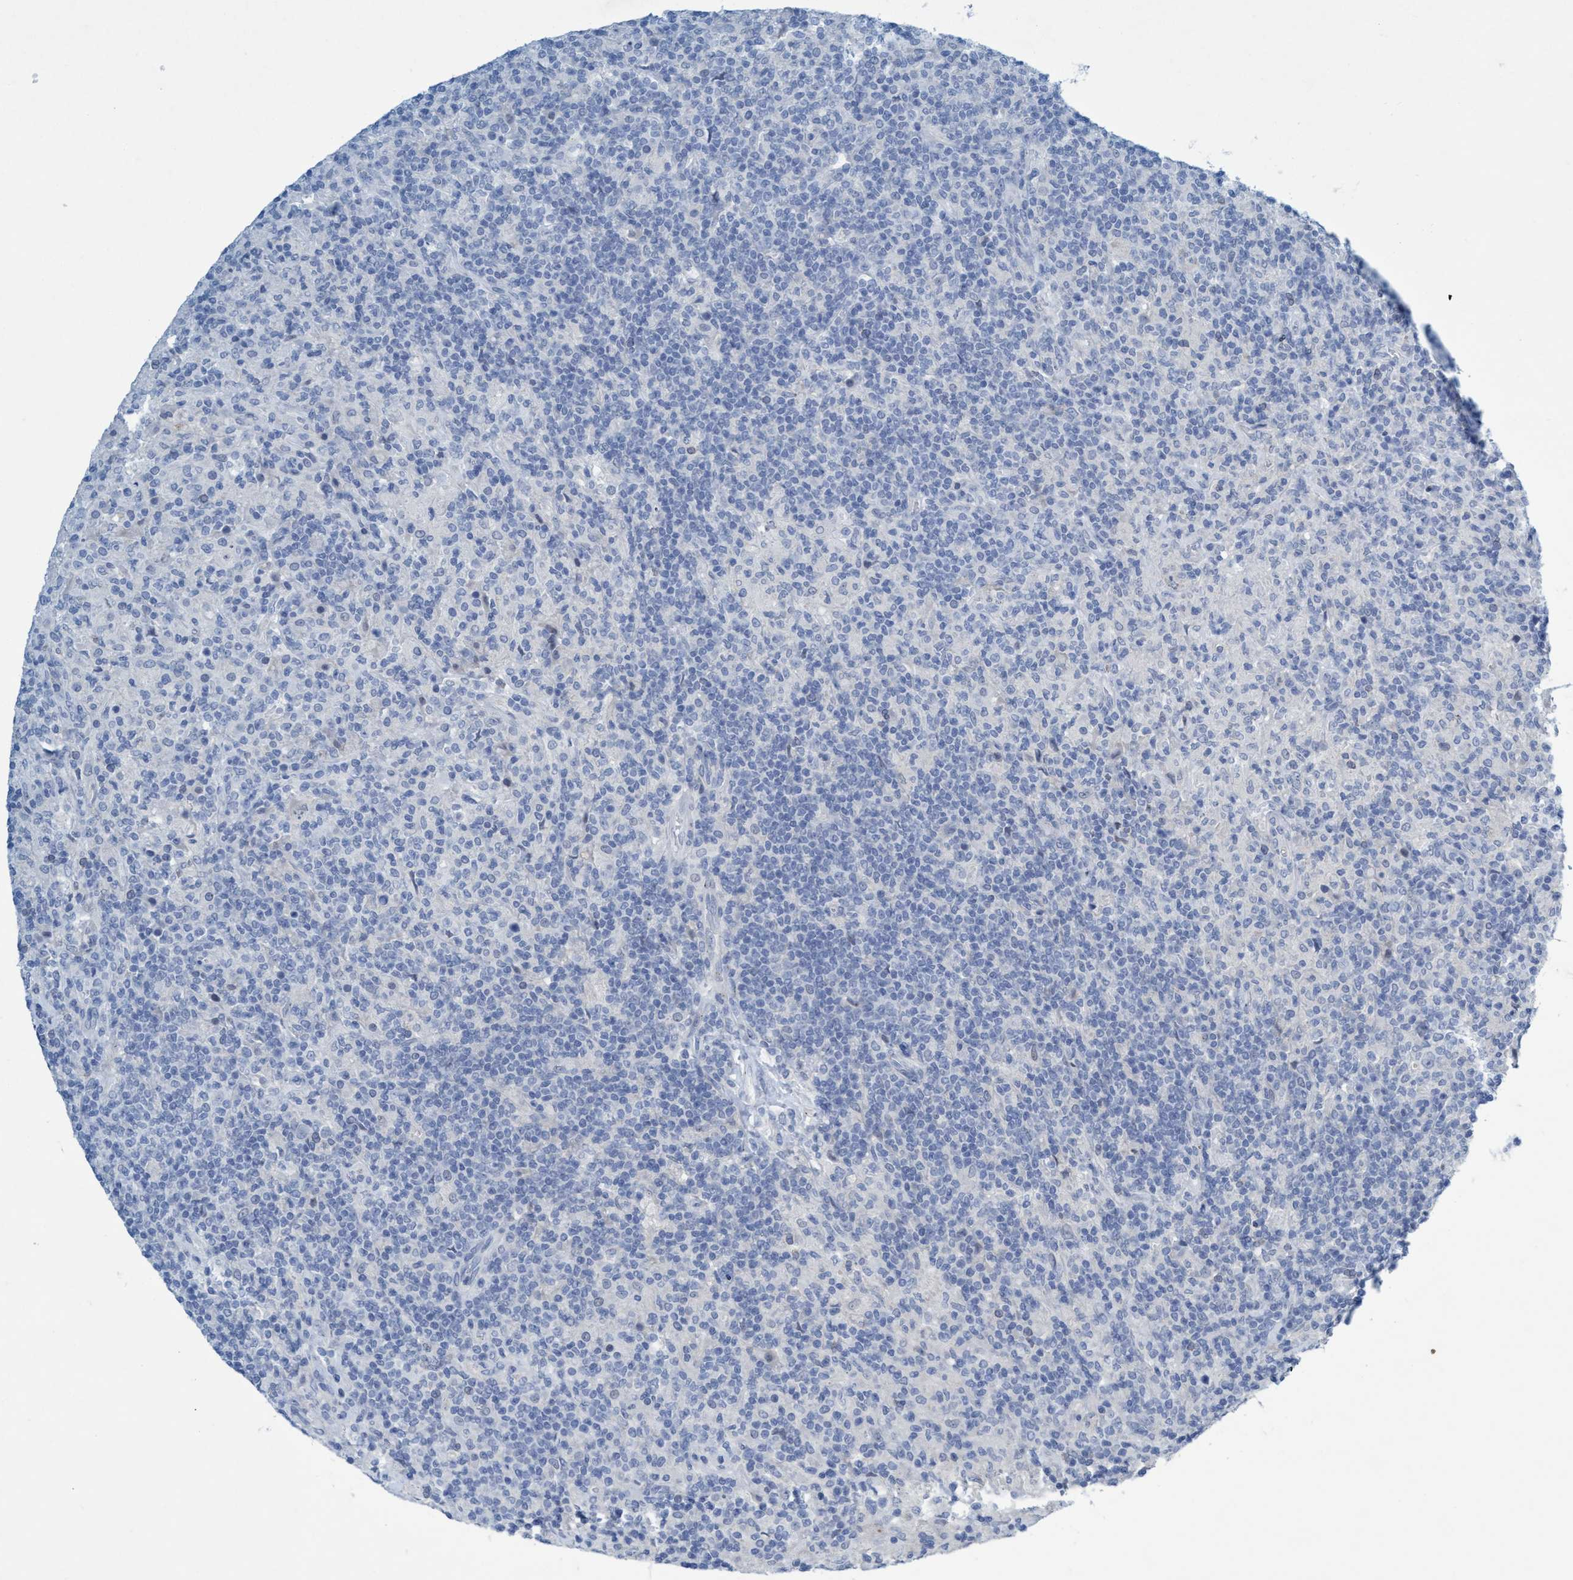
{"staining": {"intensity": "negative", "quantity": "none", "location": "none"}, "tissue": "lymphoma", "cell_type": "Tumor cells", "image_type": "cancer", "snomed": [{"axis": "morphology", "description": "Hodgkin's disease, NOS"}, {"axis": "topography", "description": "Lymph node"}], "caption": "This is an immunohistochemistry image of human Hodgkin's disease. There is no staining in tumor cells.", "gene": "RNF208", "patient": {"sex": "male", "age": 70}}